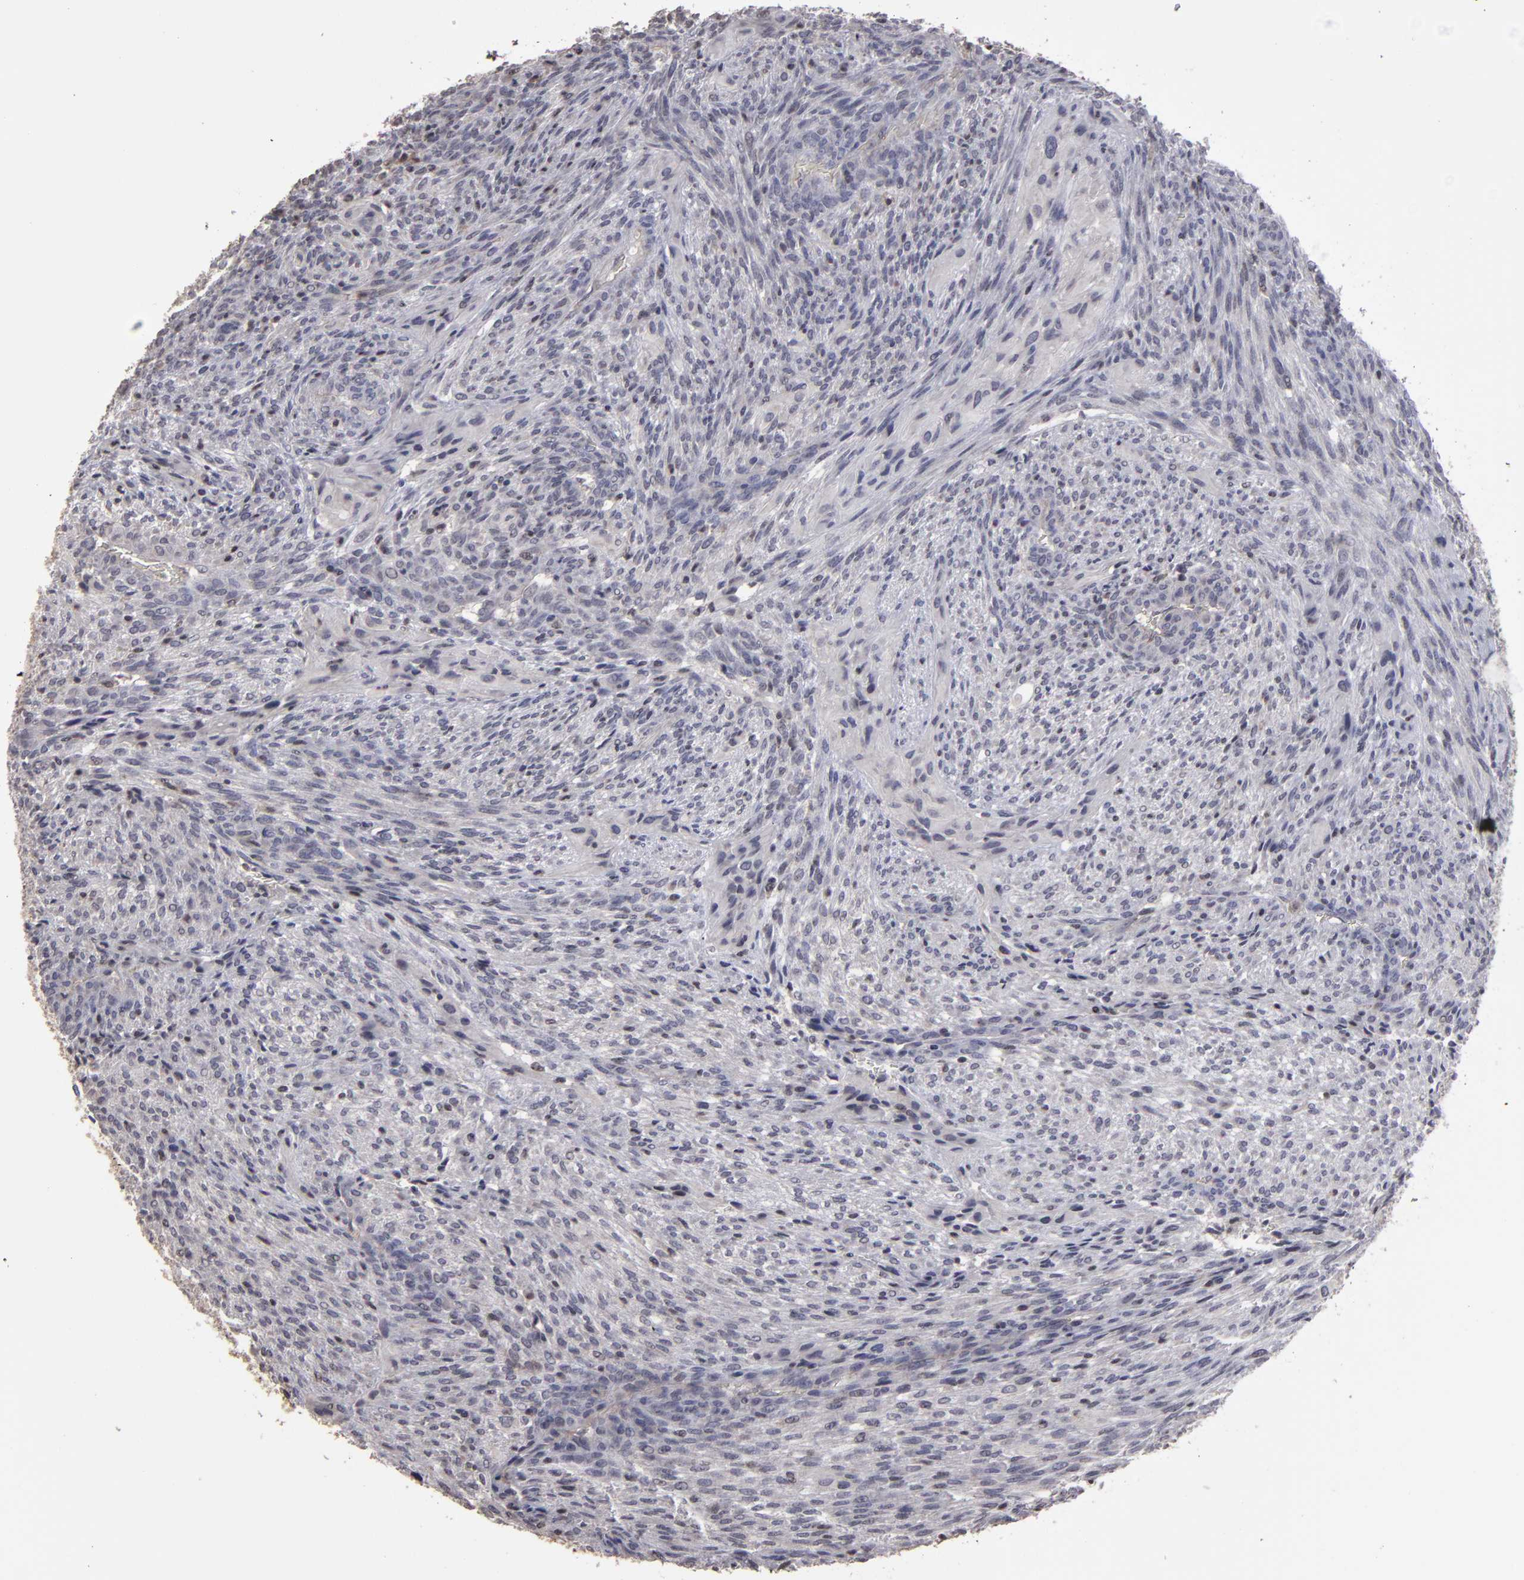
{"staining": {"intensity": "moderate", "quantity": "<25%", "location": "cytoplasmic/membranous"}, "tissue": "glioma", "cell_type": "Tumor cells", "image_type": "cancer", "snomed": [{"axis": "morphology", "description": "Glioma, malignant, High grade"}, {"axis": "topography", "description": "Cerebral cortex"}], "caption": "Protein expression by immunohistochemistry reveals moderate cytoplasmic/membranous staining in about <25% of tumor cells in glioma.", "gene": "CD55", "patient": {"sex": "female", "age": 55}}